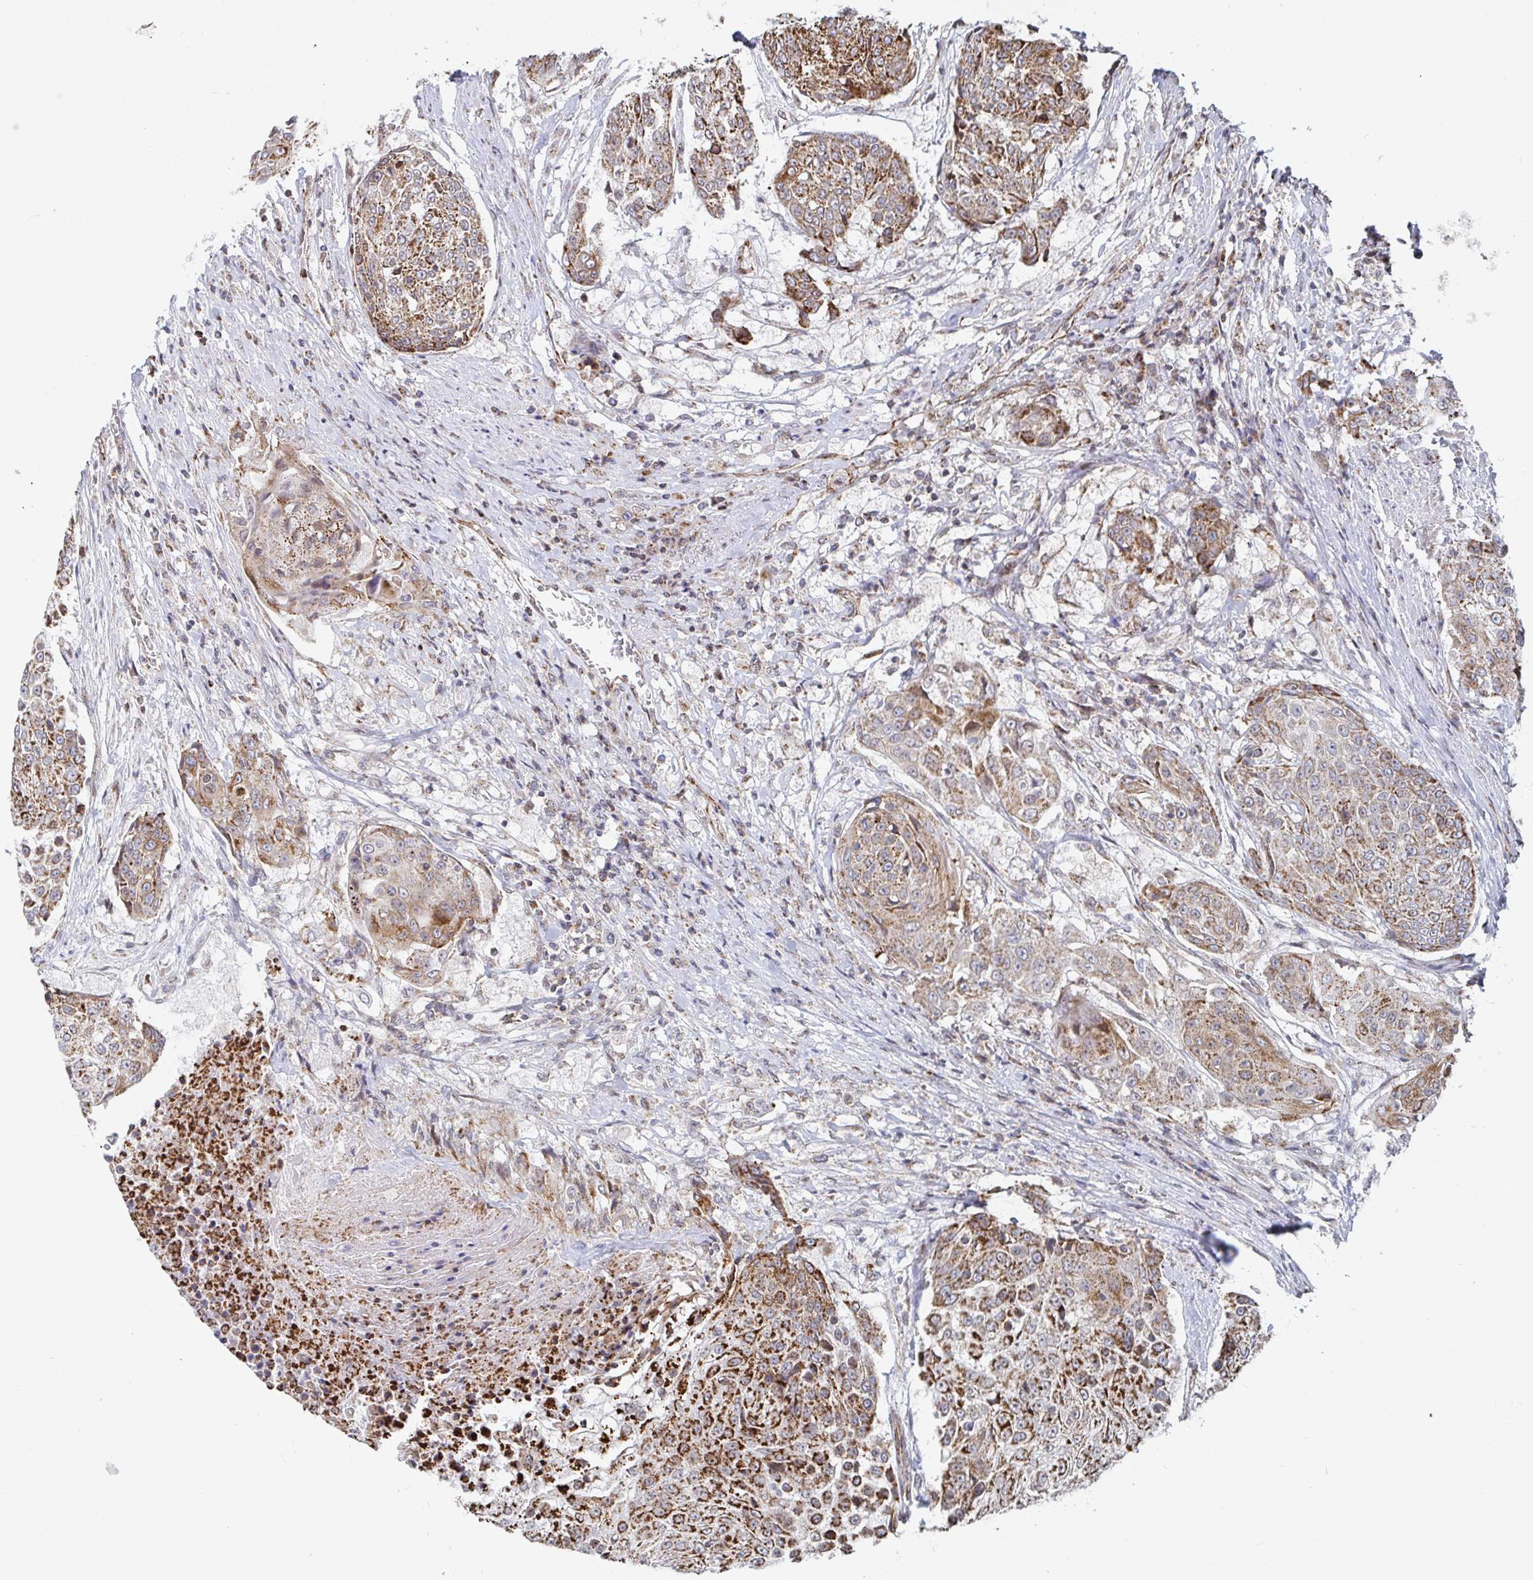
{"staining": {"intensity": "moderate", "quantity": ">75%", "location": "cytoplasmic/membranous"}, "tissue": "urothelial cancer", "cell_type": "Tumor cells", "image_type": "cancer", "snomed": [{"axis": "morphology", "description": "Urothelial carcinoma, High grade"}, {"axis": "topography", "description": "Urinary bladder"}], "caption": "This is a histology image of immunohistochemistry (IHC) staining of urothelial carcinoma (high-grade), which shows moderate staining in the cytoplasmic/membranous of tumor cells.", "gene": "STARD8", "patient": {"sex": "female", "age": 63}}